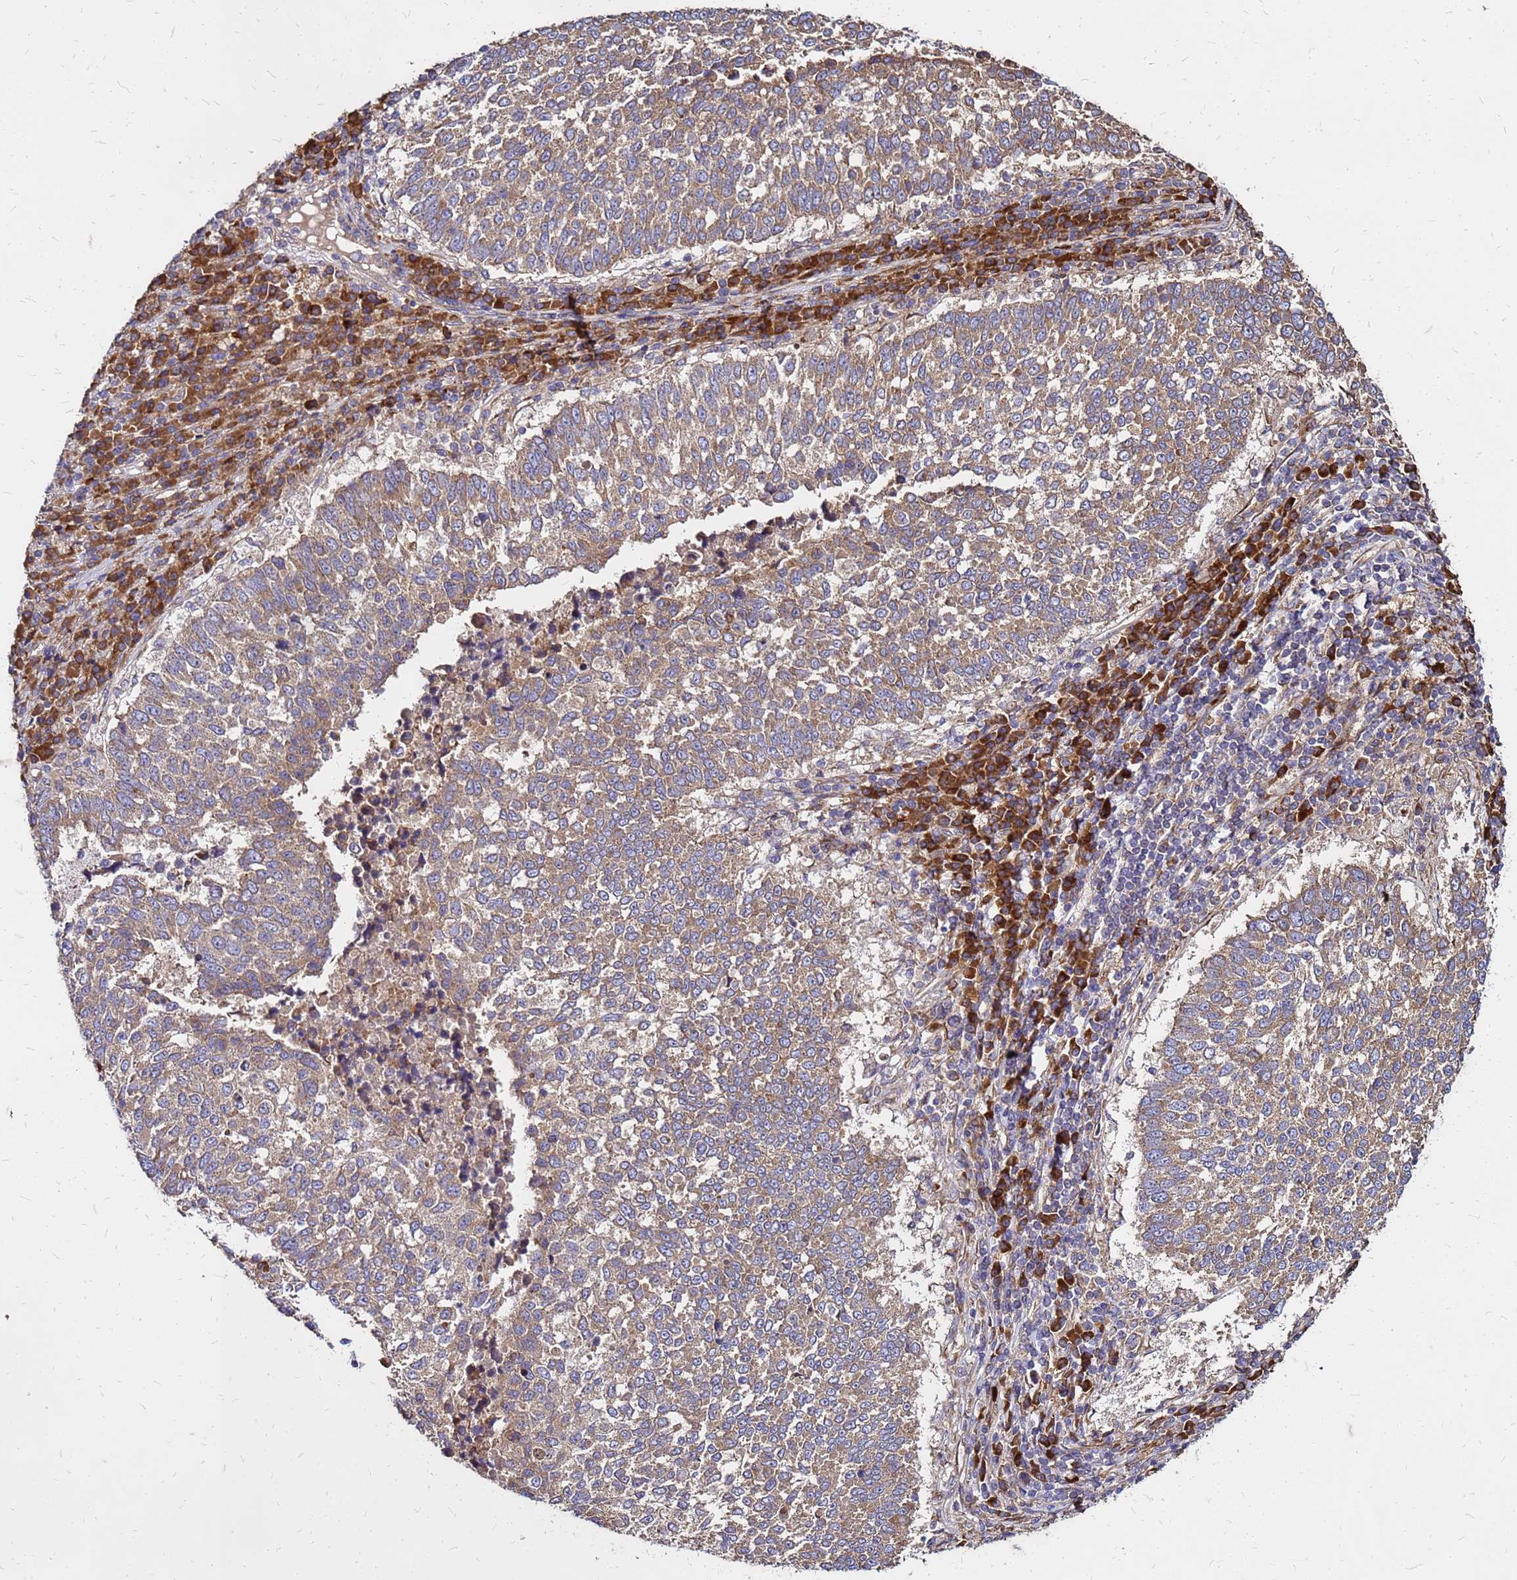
{"staining": {"intensity": "moderate", "quantity": ">75%", "location": "cytoplasmic/membranous"}, "tissue": "lung cancer", "cell_type": "Tumor cells", "image_type": "cancer", "snomed": [{"axis": "morphology", "description": "Squamous cell carcinoma, NOS"}, {"axis": "topography", "description": "Lung"}], "caption": "IHC image of lung cancer (squamous cell carcinoma) stained for a protein (brown), which displays medium levels of moderate cytoplasmic/membranous positivity in approximately >75% of tumor cells.", "gene": "VMO1", "patient": {"sex": "male", "age": 73}}